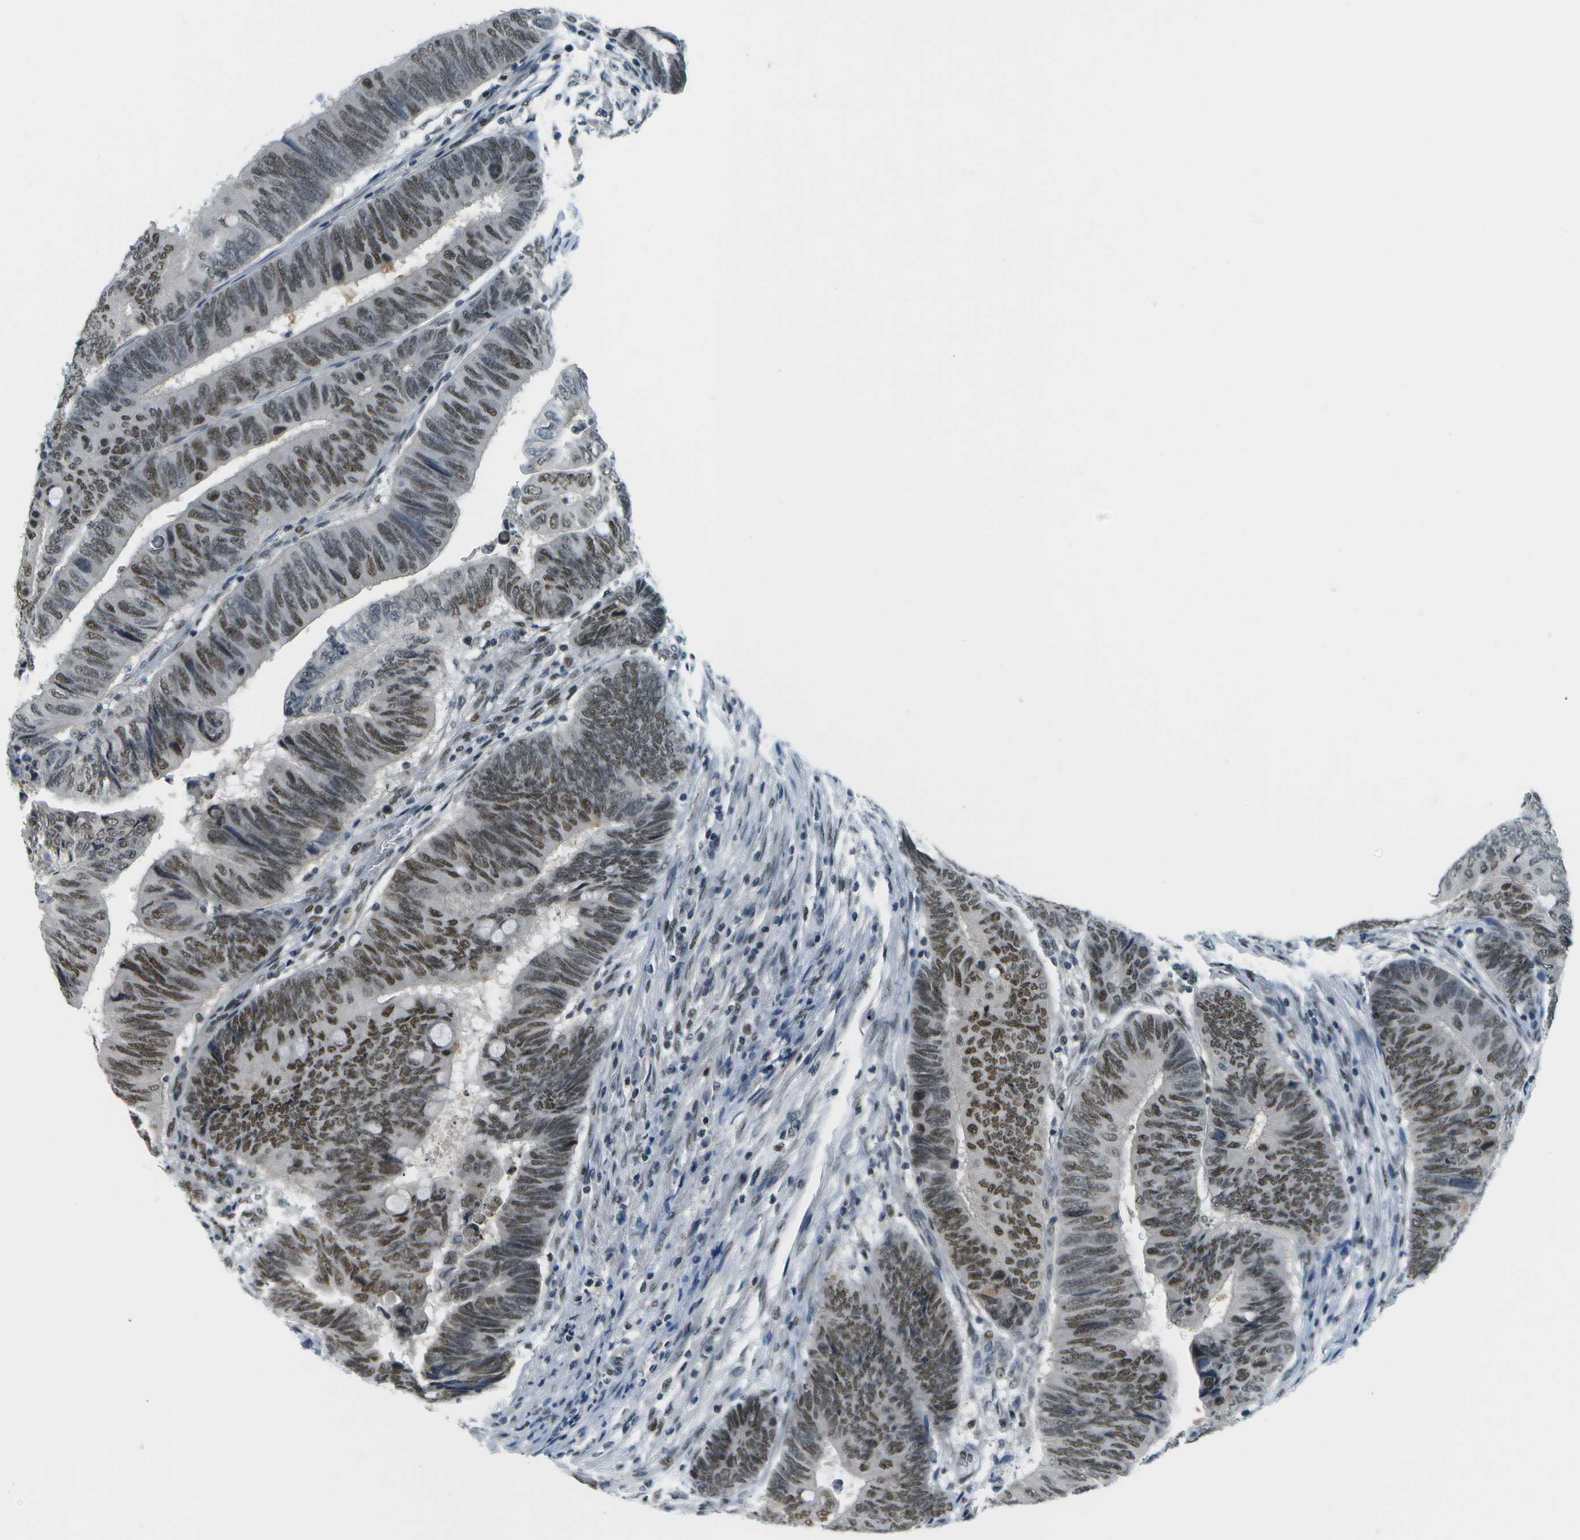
{"staining": {"intensity": "strong", "quantity": "25%-75%", "location": "nuclear"}, "tissue": "colorectal cancer", "cell_type": "Tumor cells", "image_type": "cancer", "snomed": [{"axis": "morphology", "description": "Normal tissue, NOS"}, {"axis": "morphology", "description": "Adenocarcinoma, NOS"}, {"axis": "topography", "description": "Rectum"}, {"axis": "topography", "description": "Peripheral nerve tissue"}], "caption": "Approximately 25%-75% of tumor cells in human colorectal adenocarcinoma reveal strong nuclear protein positivity as visualized by brown immunohistochemical staining.", "gene": "CBX5", "patient": {"sex": "male", "age": 92}}